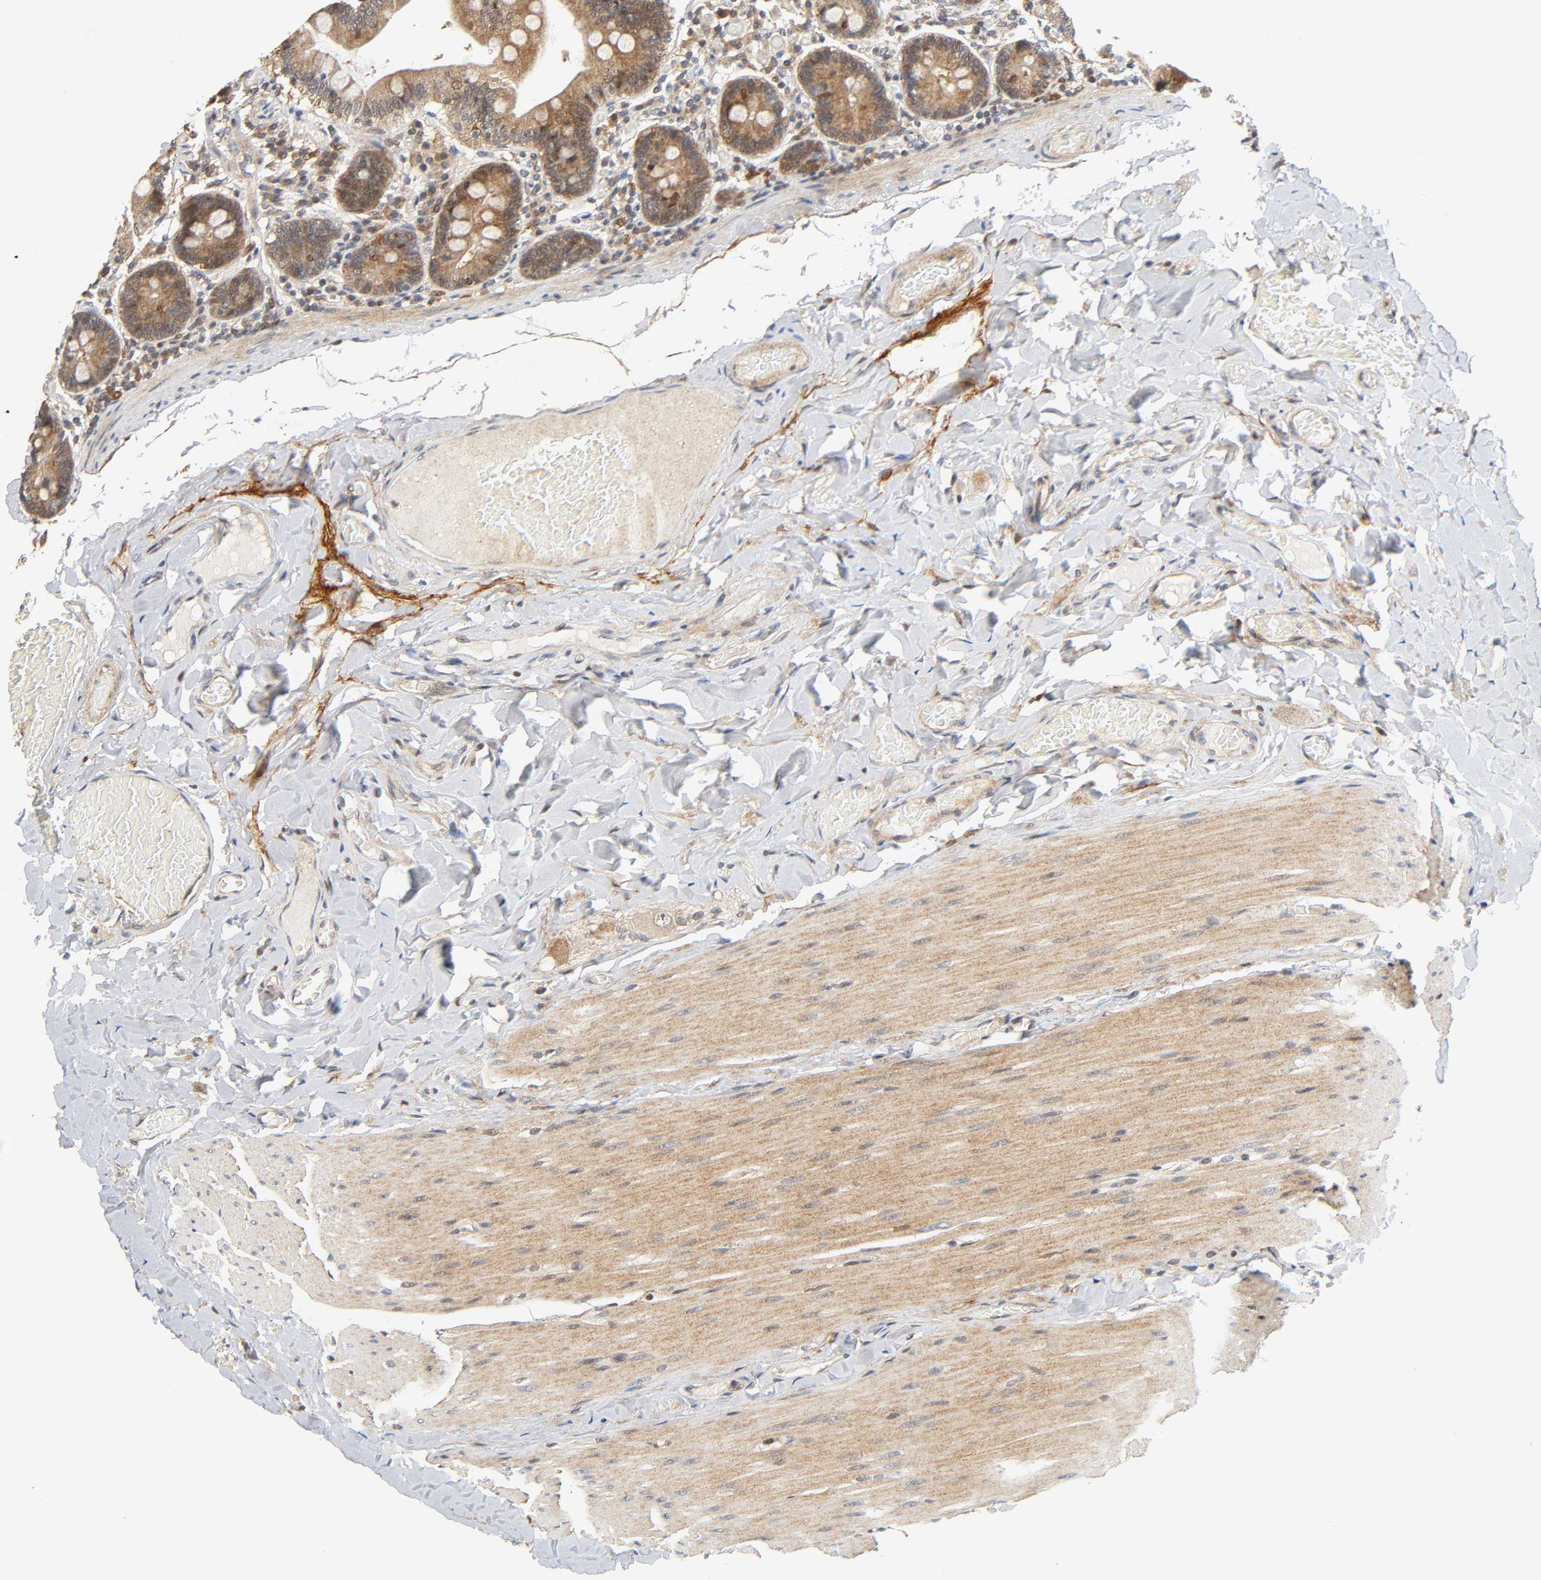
{"staining": {"intensity": "moderate", "quantity": ">75%", "location": "cytoplasmic/membranous"}, "tissue": "duodenum", "cell_type": "Glandular cells", "image_type": "normal", "snomed": [{"axis": "morphology", "description": "Normal tissue, NOS"}, {"axis": "topography", "description": "Duodenum"}], "caption": "Human duodenum stained for a protein (brown) shows moderate cytoplasmic/membranous positive positivity in about >75% of glandular cells.", "gene": "CASP9", "patient": {"sex": "male", "age": 66}}